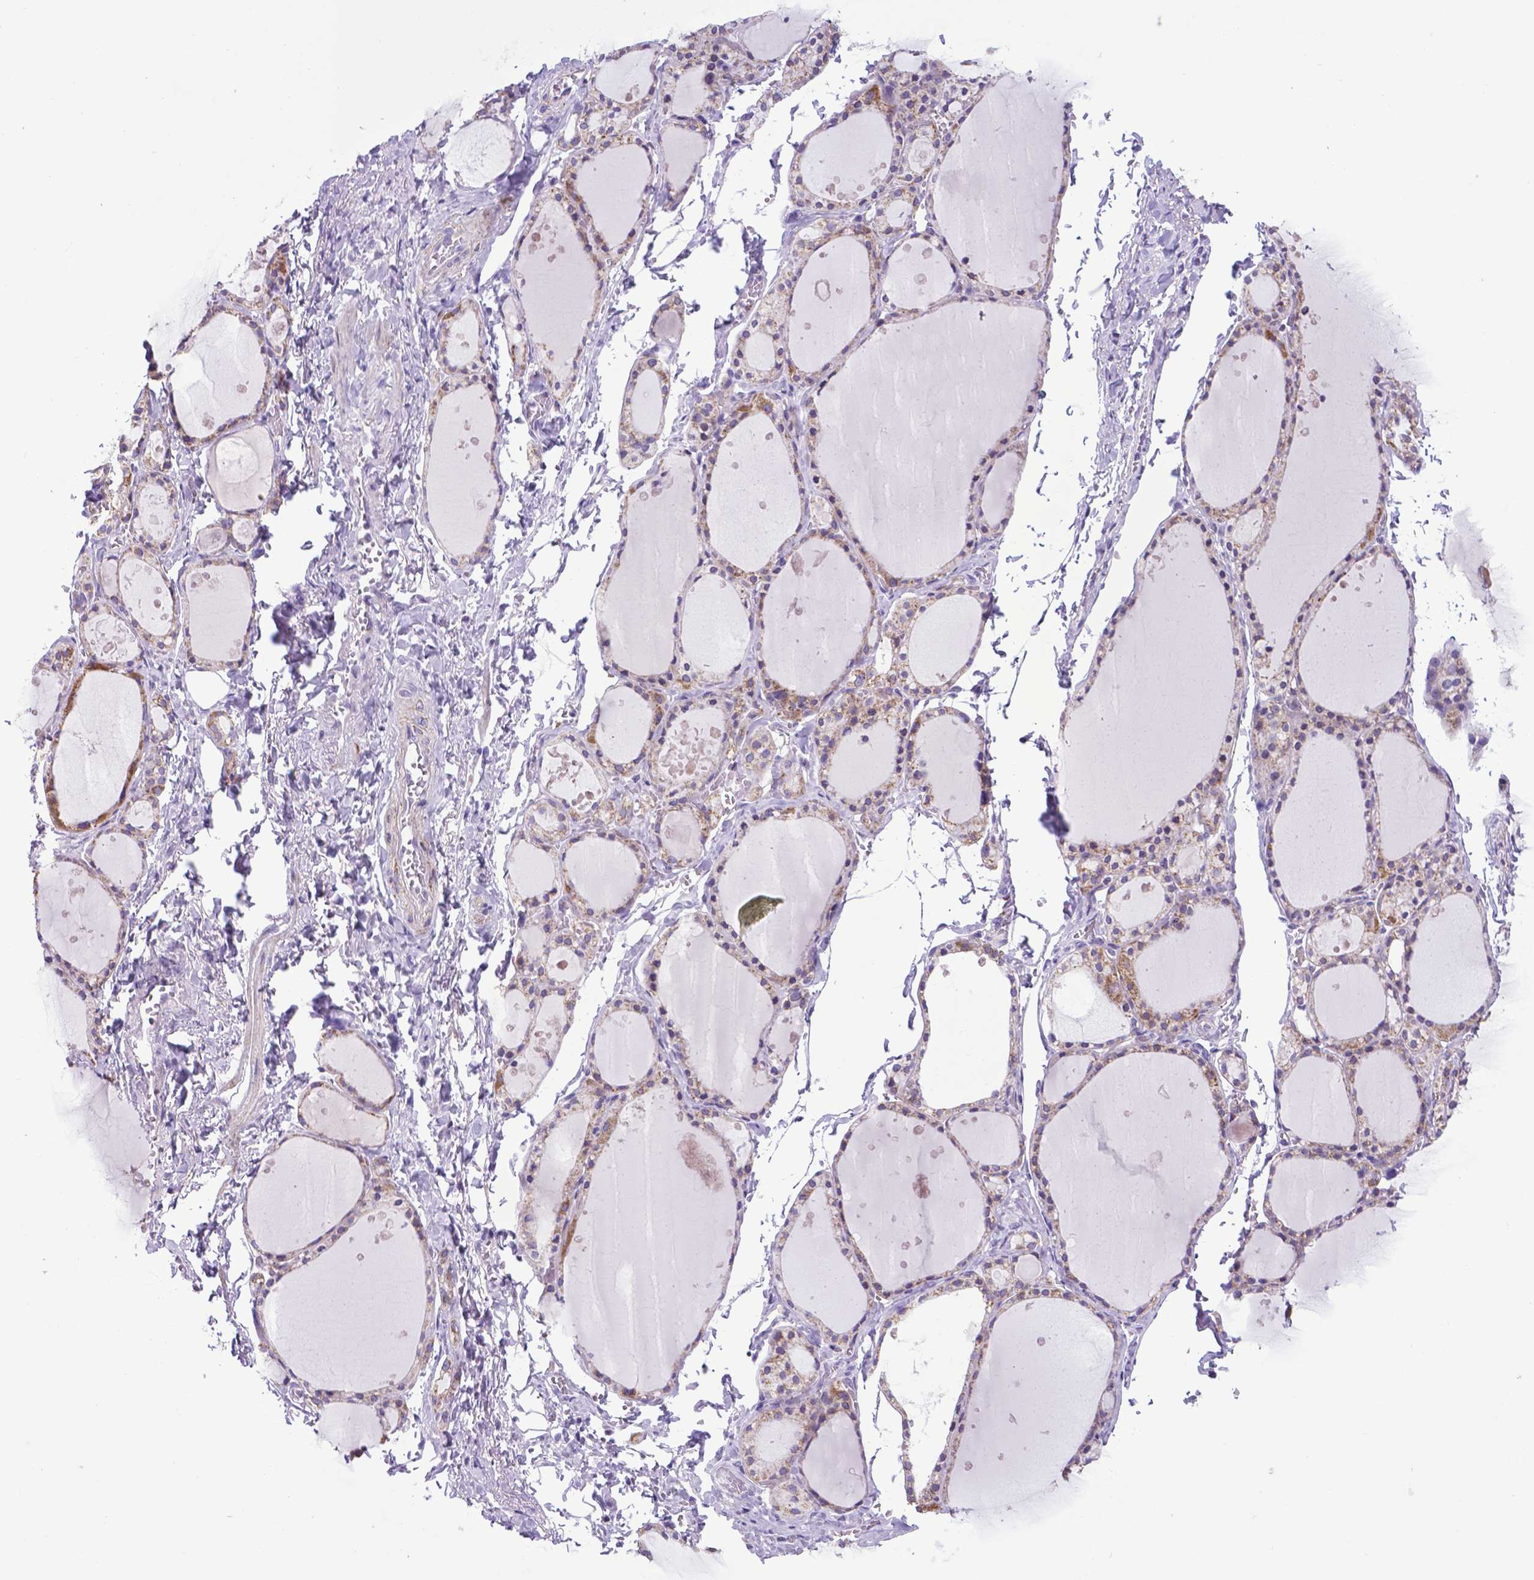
{"staining": {"intensity": "weak", "quantity": ">75%", "location": "cytoplasmic/membranous"}, "tissue": "thyroid gland", "cell_type": "Glandular cells", "image_type": "normal", "snomed": [{"axis": "morphology", "description": "Normal tissue, NOS"}, {"axis": "topography", "description": "Thyroid gland"}], "caption": "An image of human thyroid gland stained for a protein reveals weak cytoplasmic/membranous brown staining in glandular cells. Nuclei are stained in blue.", "gene": "POU3F3", "patient": {"sex": "male", "age": 68}}